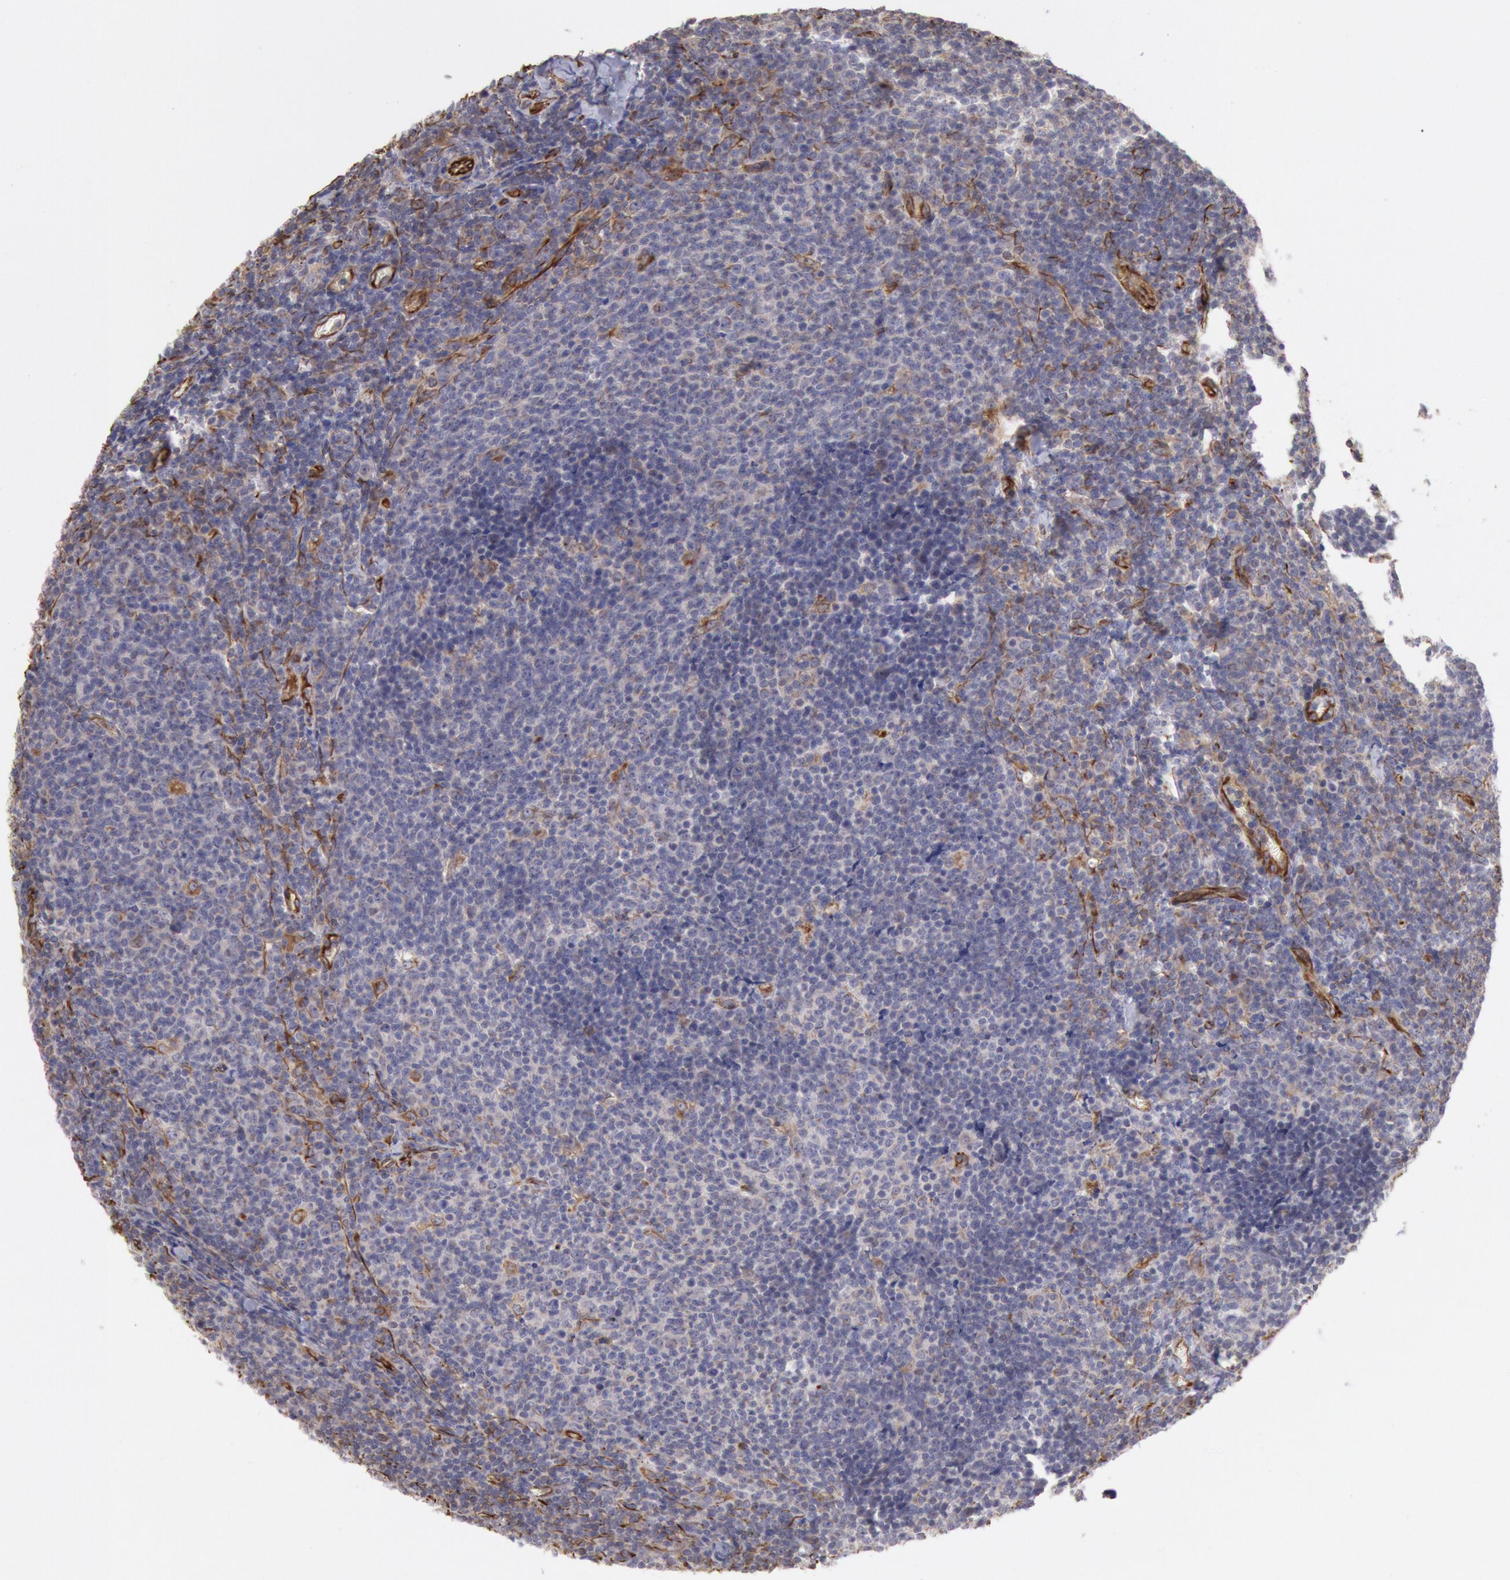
{"staining": {"intensity": "negative", "quantity": "none", "location": "none"}, "tissue": "lymphoma", "cell_type": "Tumor cells", "image_type": "cancer", "snomed": [{"axis": "morphology", "description": "Malignant lymphoma, non-Hodgkin's type, Low grade"}, {"axis": "topography", "description": "Lymph node"}], "caption": "This is an IHC histopathology image of malignant lymphoma, non-Hodgkin's type (low-grade). There is no positivity in tumor cells.", "gene": "RNF139", "patient": {"sex": "male", "age": 74}}